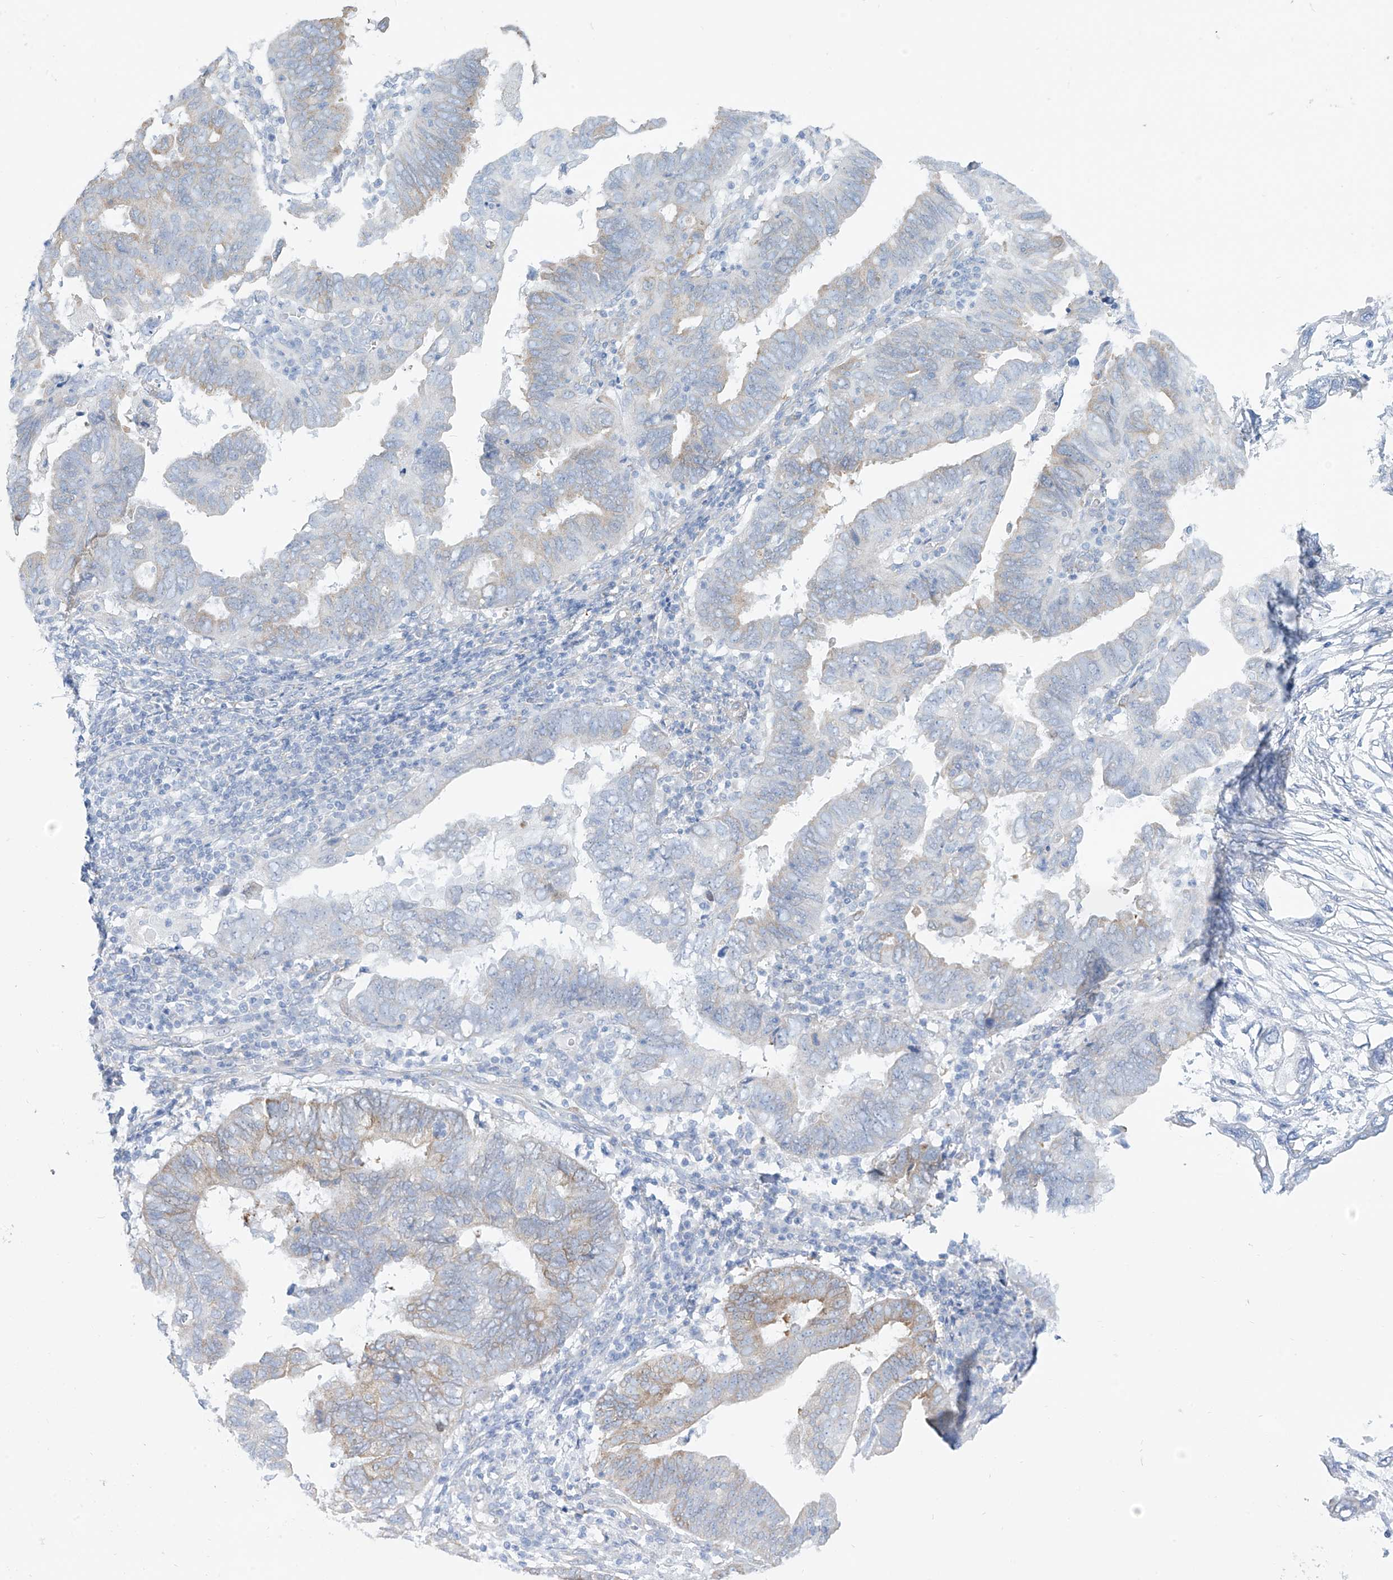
{"staining": {"intensity": "weak", "quantity": "<25%", "location": "cytoplasmic/membranous"}, "tissue": "endometrial cancer", "cell_type": "Tumor cells", "image_type": "cancer", "snomed": [{"axis": "morphology", "description": "Adenocarcinoma, NOS"}, {"axis": "topography", "description": "Uterus"}], "caption": "Immunohistochemistry of endometrial cancer demonstrates no staining in tumor cells.", "gene": "RCN2", "patient": {"sex": "female", "age": 77}}